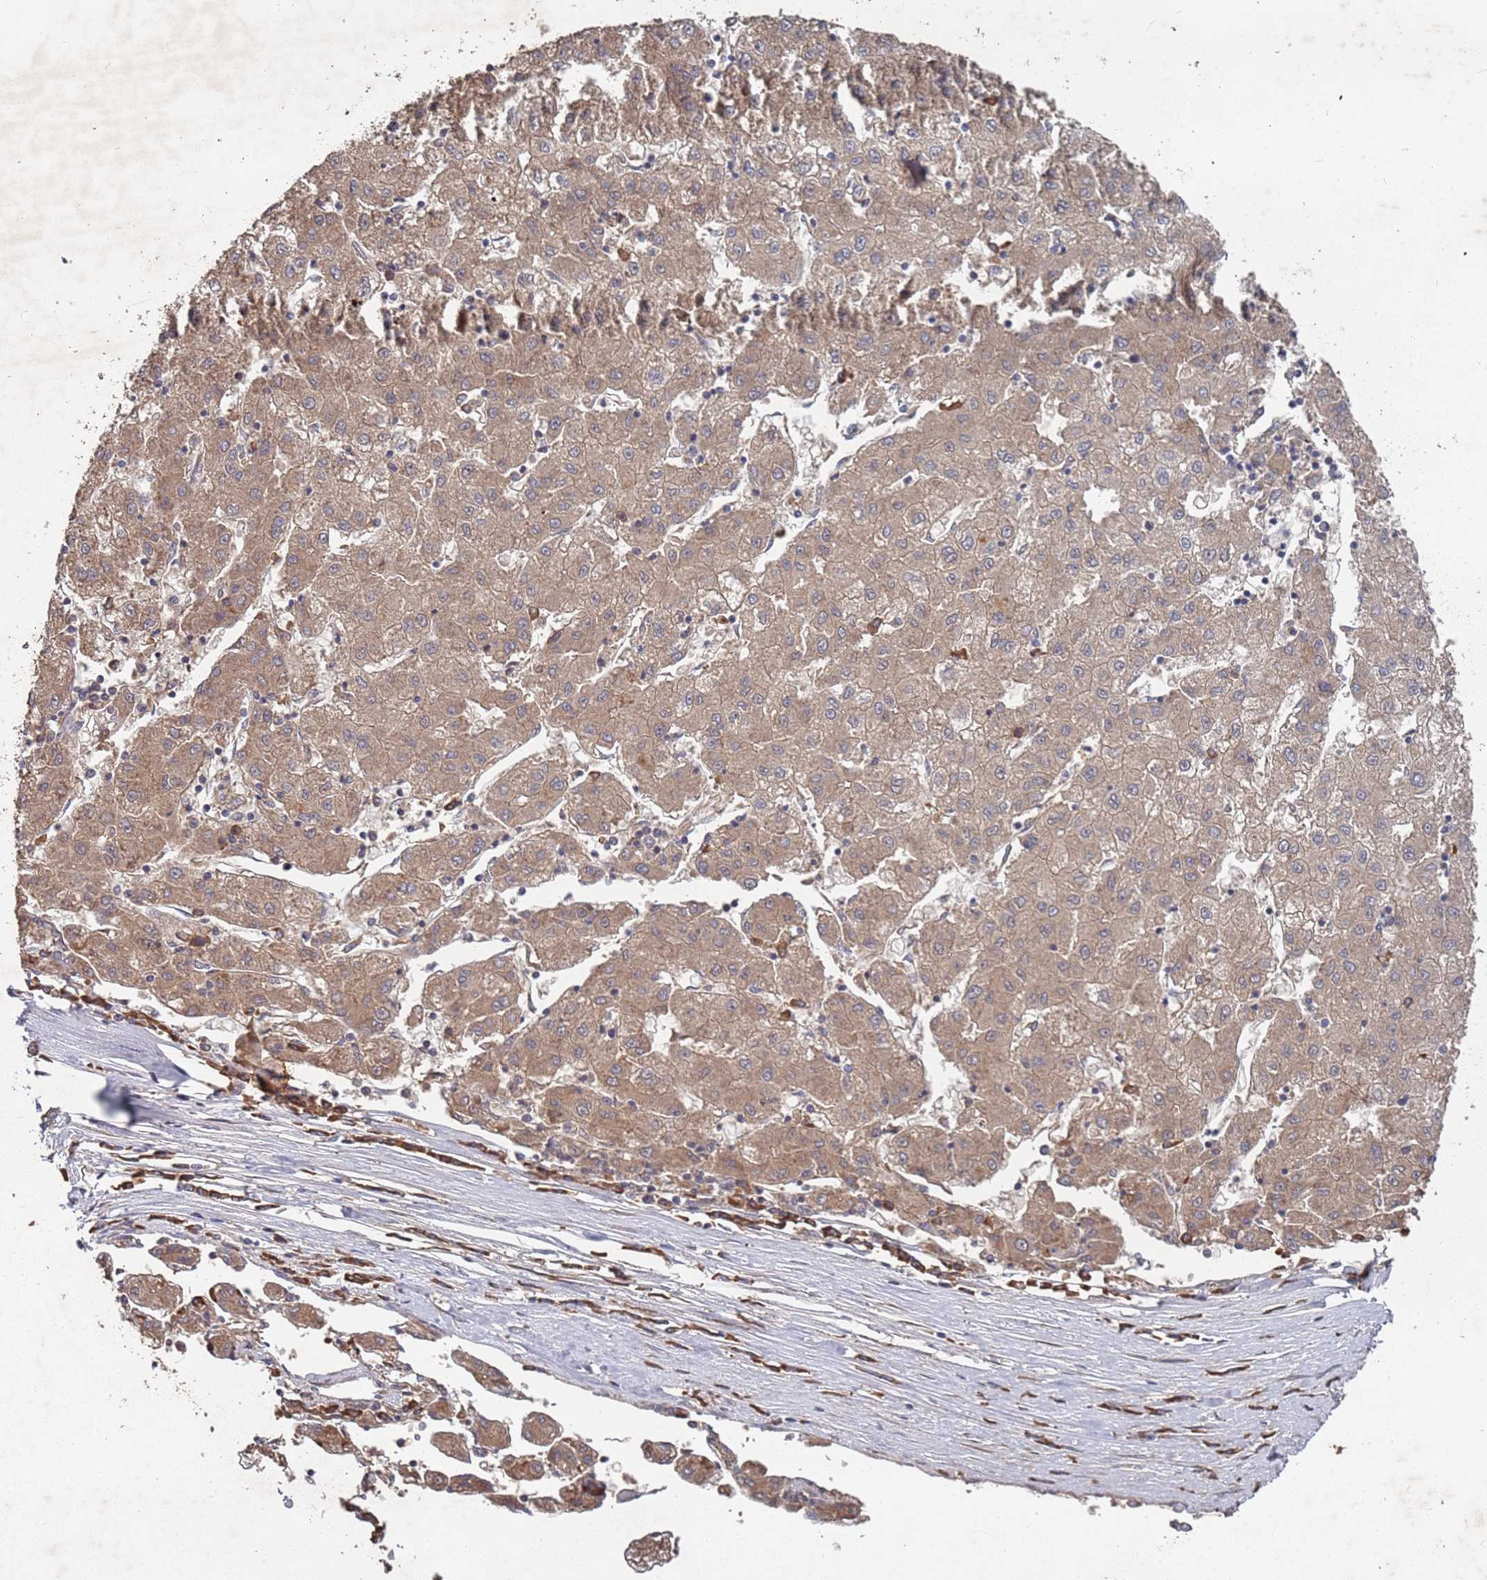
{"staining": {"intensity": "moderate", "quantity": ">75%", "location": "cytoplasmic/membranous"}, "tissue": "liver cancer", "cell_type": "Tumor cells", "image_type": "cancer", "snomed": [{"axis": "morphology", "description": "Carcinoma, Hepatocellular, NOS"}, {"axis": "topography", "description": "Liver"}], "caption": "This photomicrograph displays hepatocellular carcinoma (liver) stained with immunohistochemistry to label a protein in brown. The cytoplasmic/membranous of tumor cells show moderate positivity for the protein. Nuclei are counter-stained blue.", "gene": "ATG5", "patient": {"sex": "male", "age": 72}}